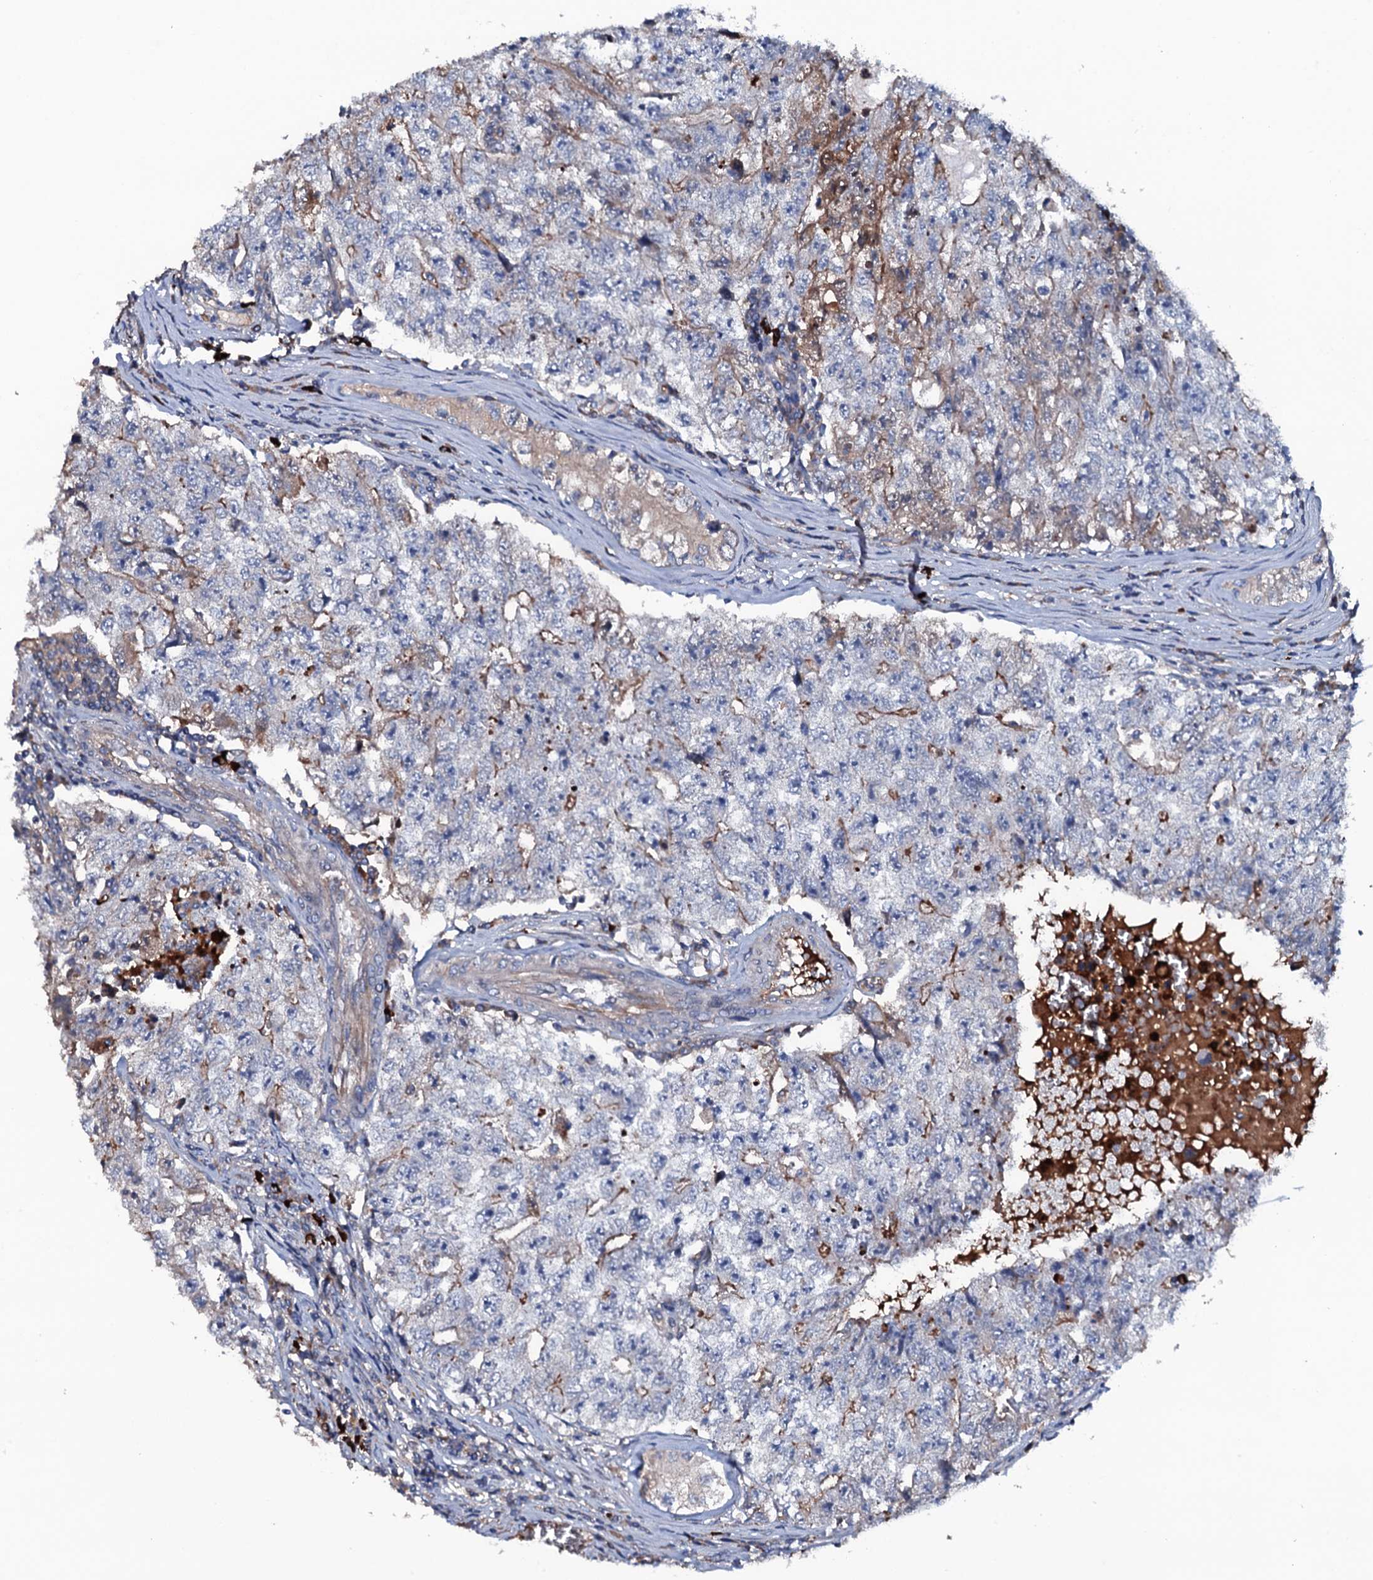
{"staining": {"intensity": "moderate", "quantity": "<25%", "location": "cytoplasmic/membranous"}, "tissue": "testis cancer", "cell_type": "Tumor cells", "image_type": "cancer", "snomed": [{"axis": "morphology", "description": "Carcinoma, Embryonal, NOS"}, {"axis": "topography", "description": "Testis"}], "caption": "Moderate cytoplasmic/membranous expression is seen in about <25% of tumor cells in testis embryonal carcinoma. (Stains: DAB in brown, nuclei in blue, Microscopy: brightfield microscopy at high magnification).", "gene": "NEK1", "patient": {"sex": "male", "age": 17}}